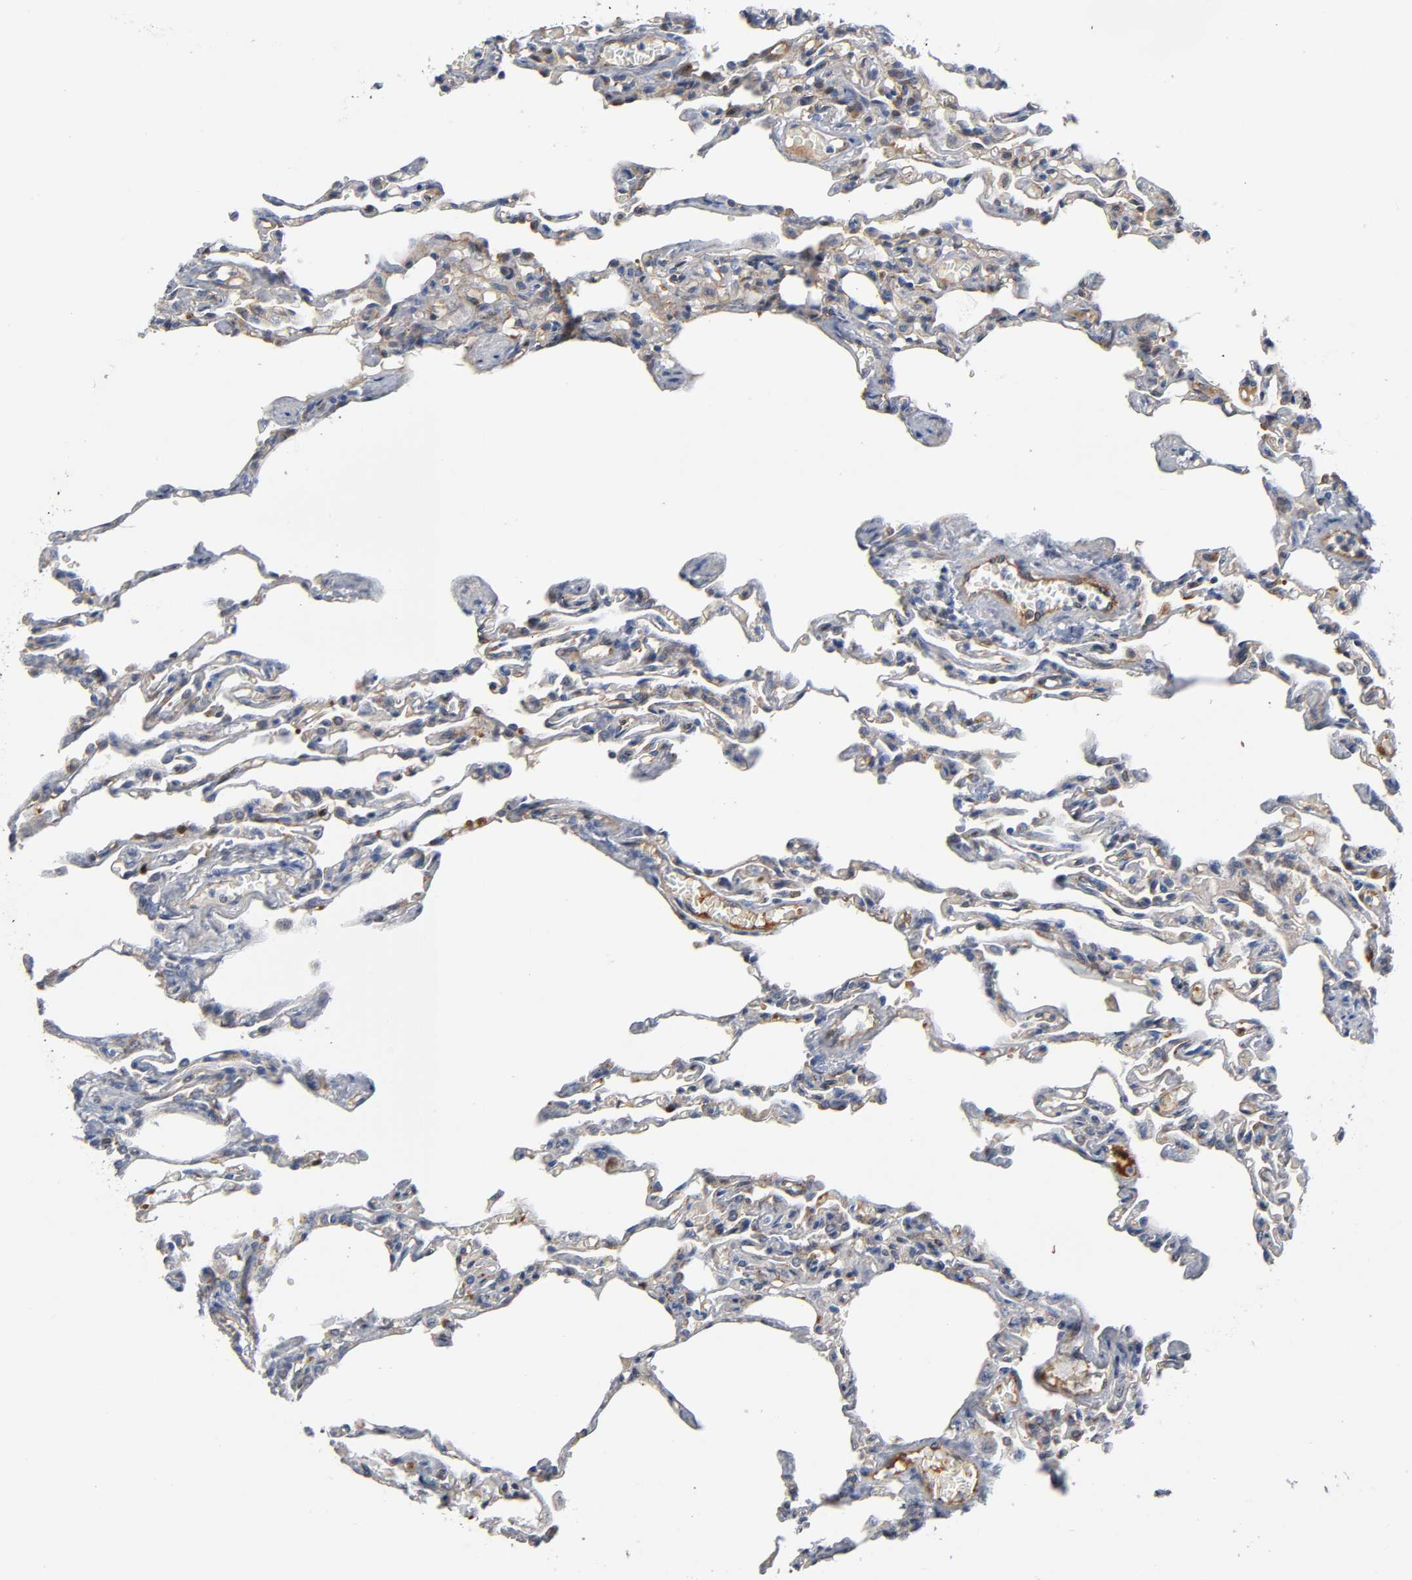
{"staining": {"intensity": "moderate", "quantity": ">75%", "location": "cytoplasmic/membranous"}, "tissue": "lung", "cell_type": "Alveolar cells", "image_type": "normal", "snomed": [{"axis": "morphology", "description": "Normal tissue, NOS"}, {"axis": "topography", "description": "Lung"}], "caption": "Approximately >75% of alveolar cells in benign human lung reveal moderate cytoplasmic/membranous protein expression as visualized by brown immunohistochemical staining.", "gene": "CD2AP", "patient": {"sex": "male", "age": 21}}